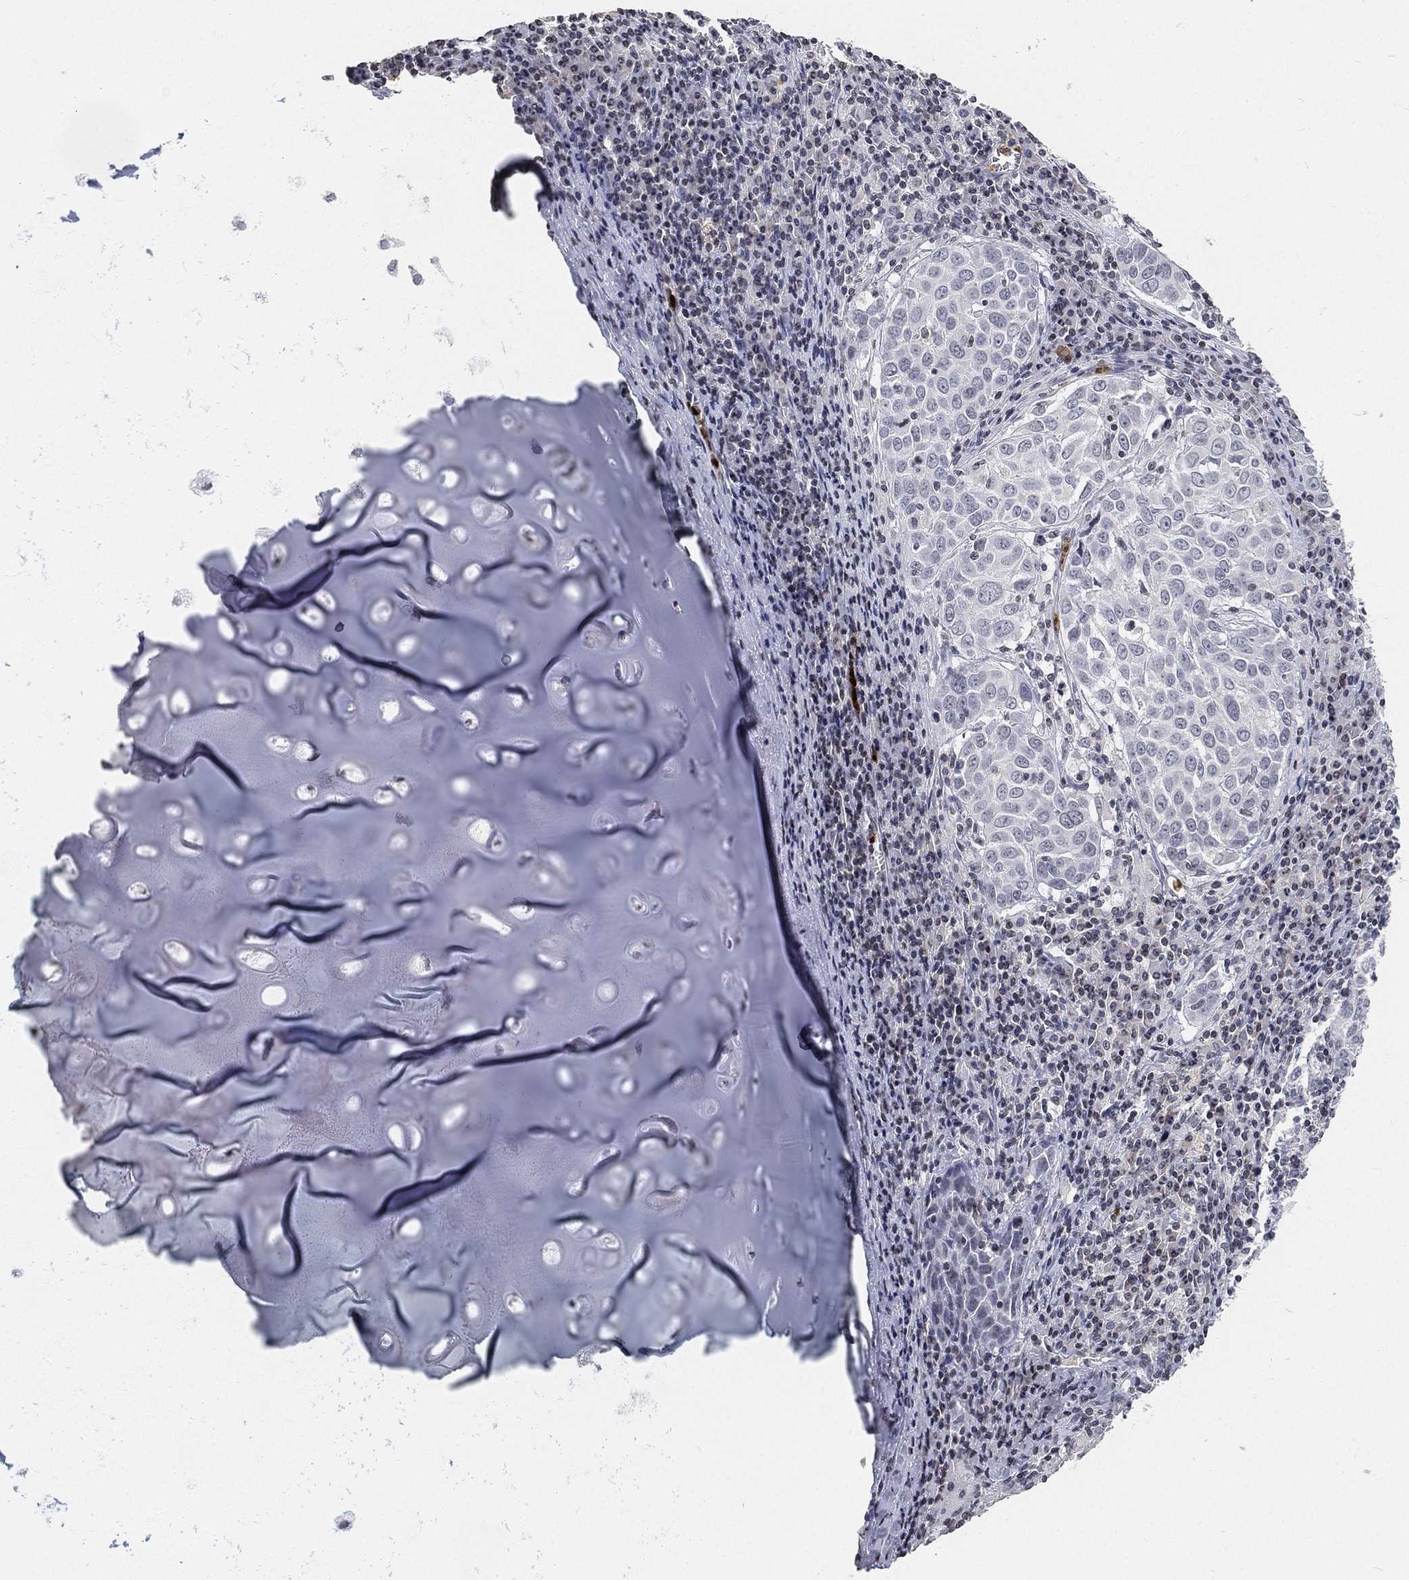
{"staining": {"intensity": "negative", "quantity": "none", "location": "none"}, "tissue": "lung cancer", "cell_type": "Tumor cells", "image_type": "cancer", "snomed": [{"axis": "morphology", "description": "Squamous cell carcinoma, NOS"}, {"axis": "topography", "description": "Lung"}], "caption": "Tumor cells are negative for protein expression in human lung squamous cell carcinoma. (DAB IHC visualized using brightfield microscopy, high magnification).", "gene": "ARG1", "patient": {"sex": "male", "age": 57}}